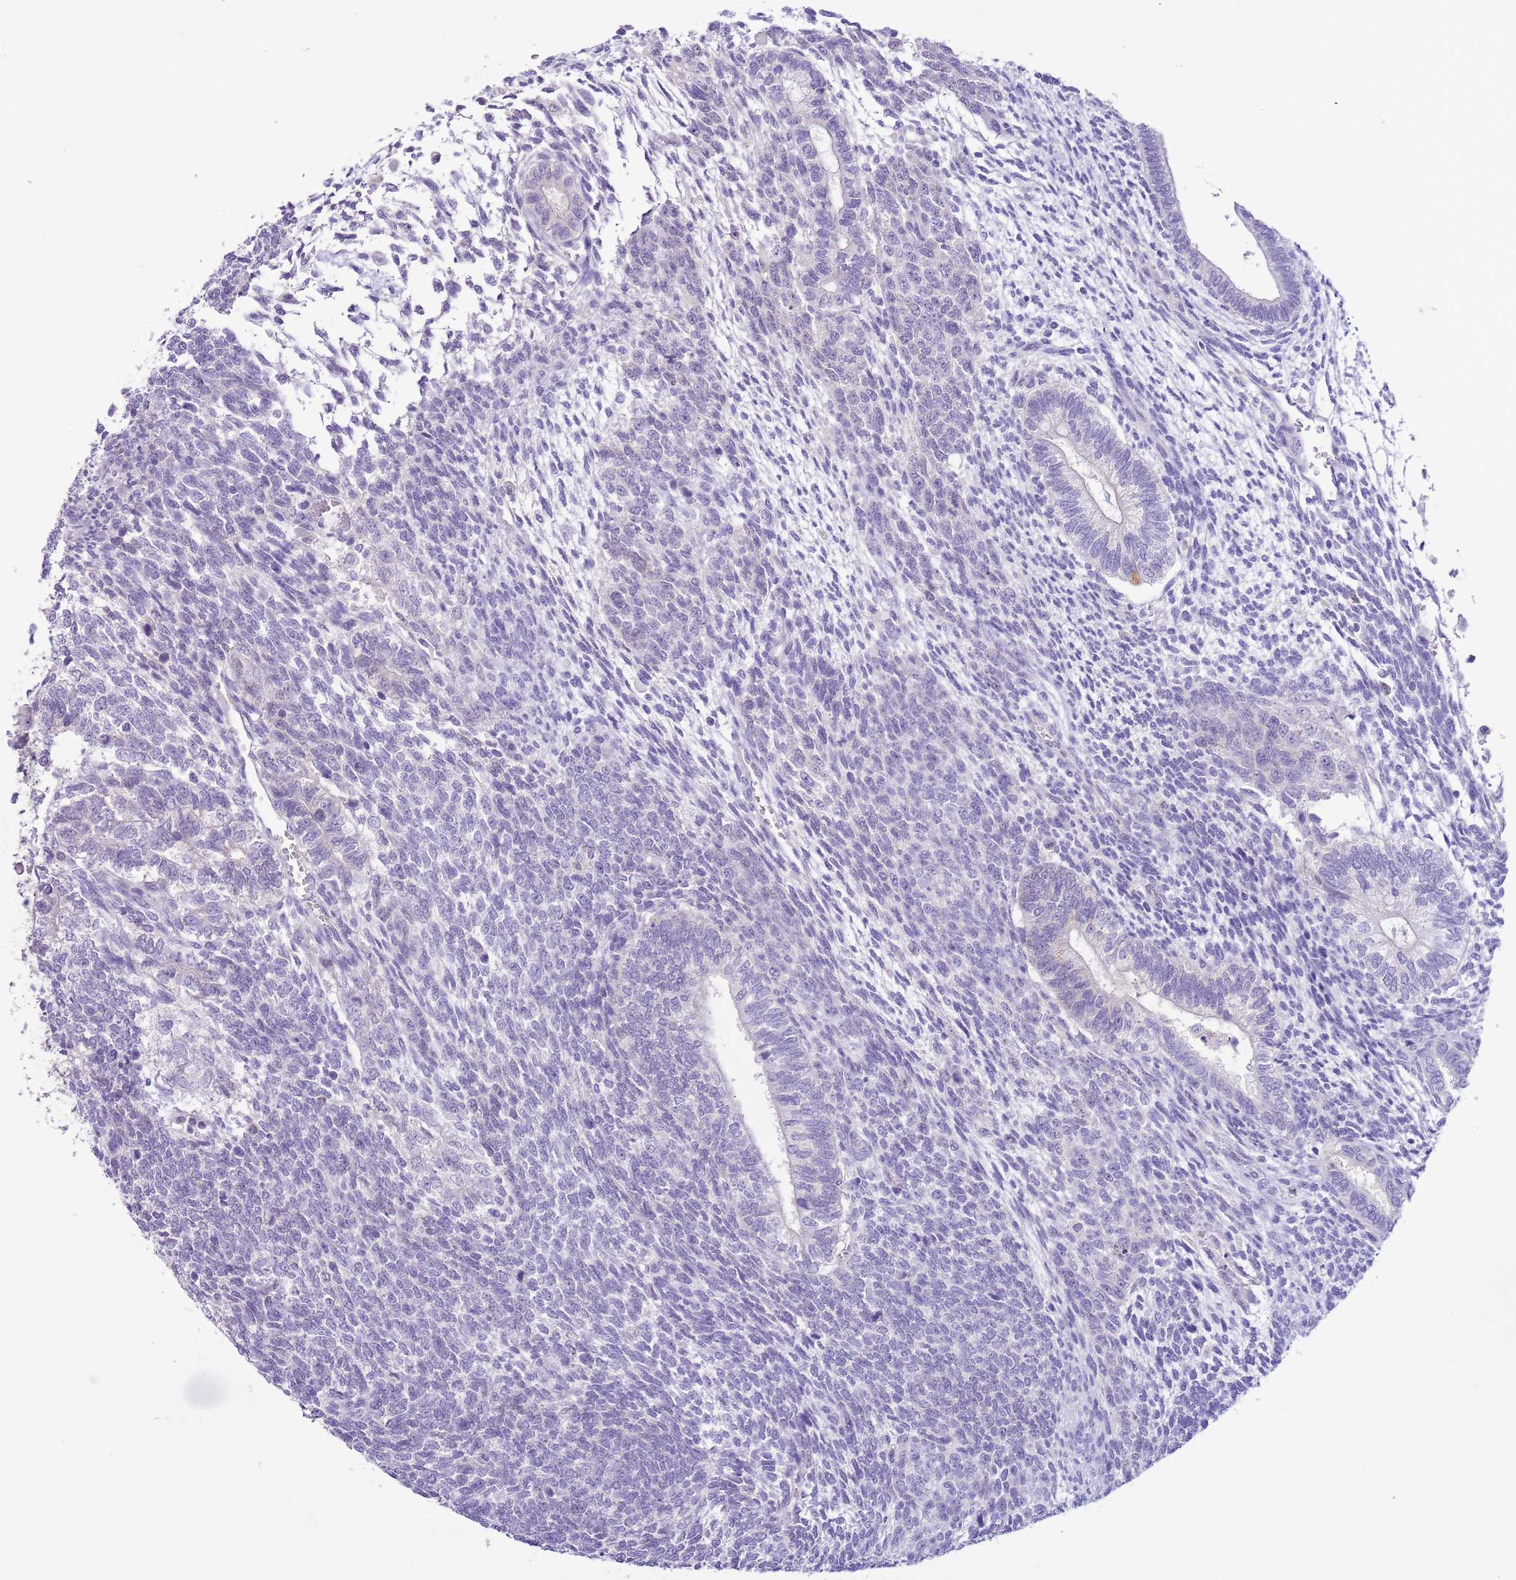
{"staining": {"intensity": "negative", "quantity": "none", "location": "none"}, "tissue": "testis cancer", "cell_type": "Tumor cells", "image_type": "cancer", "snomed": [{"axis": "morphology", "description": "Carcinoma, Embryonal, NOS"}, {"axis": "topography", "description": "Testis"}], "caption": "Photomicrograph shows no protein expression in tumor cells of testis cancer tissue. The staining was performed using DAB (3,3'-diaminobenzidine) to visualize the protein expression in brown, while the nuclei were stained in blue with hematoxylin (Magnification: 20x).", "gene": "ZNF697", "patient": {"sex": "male", "age": 23}}